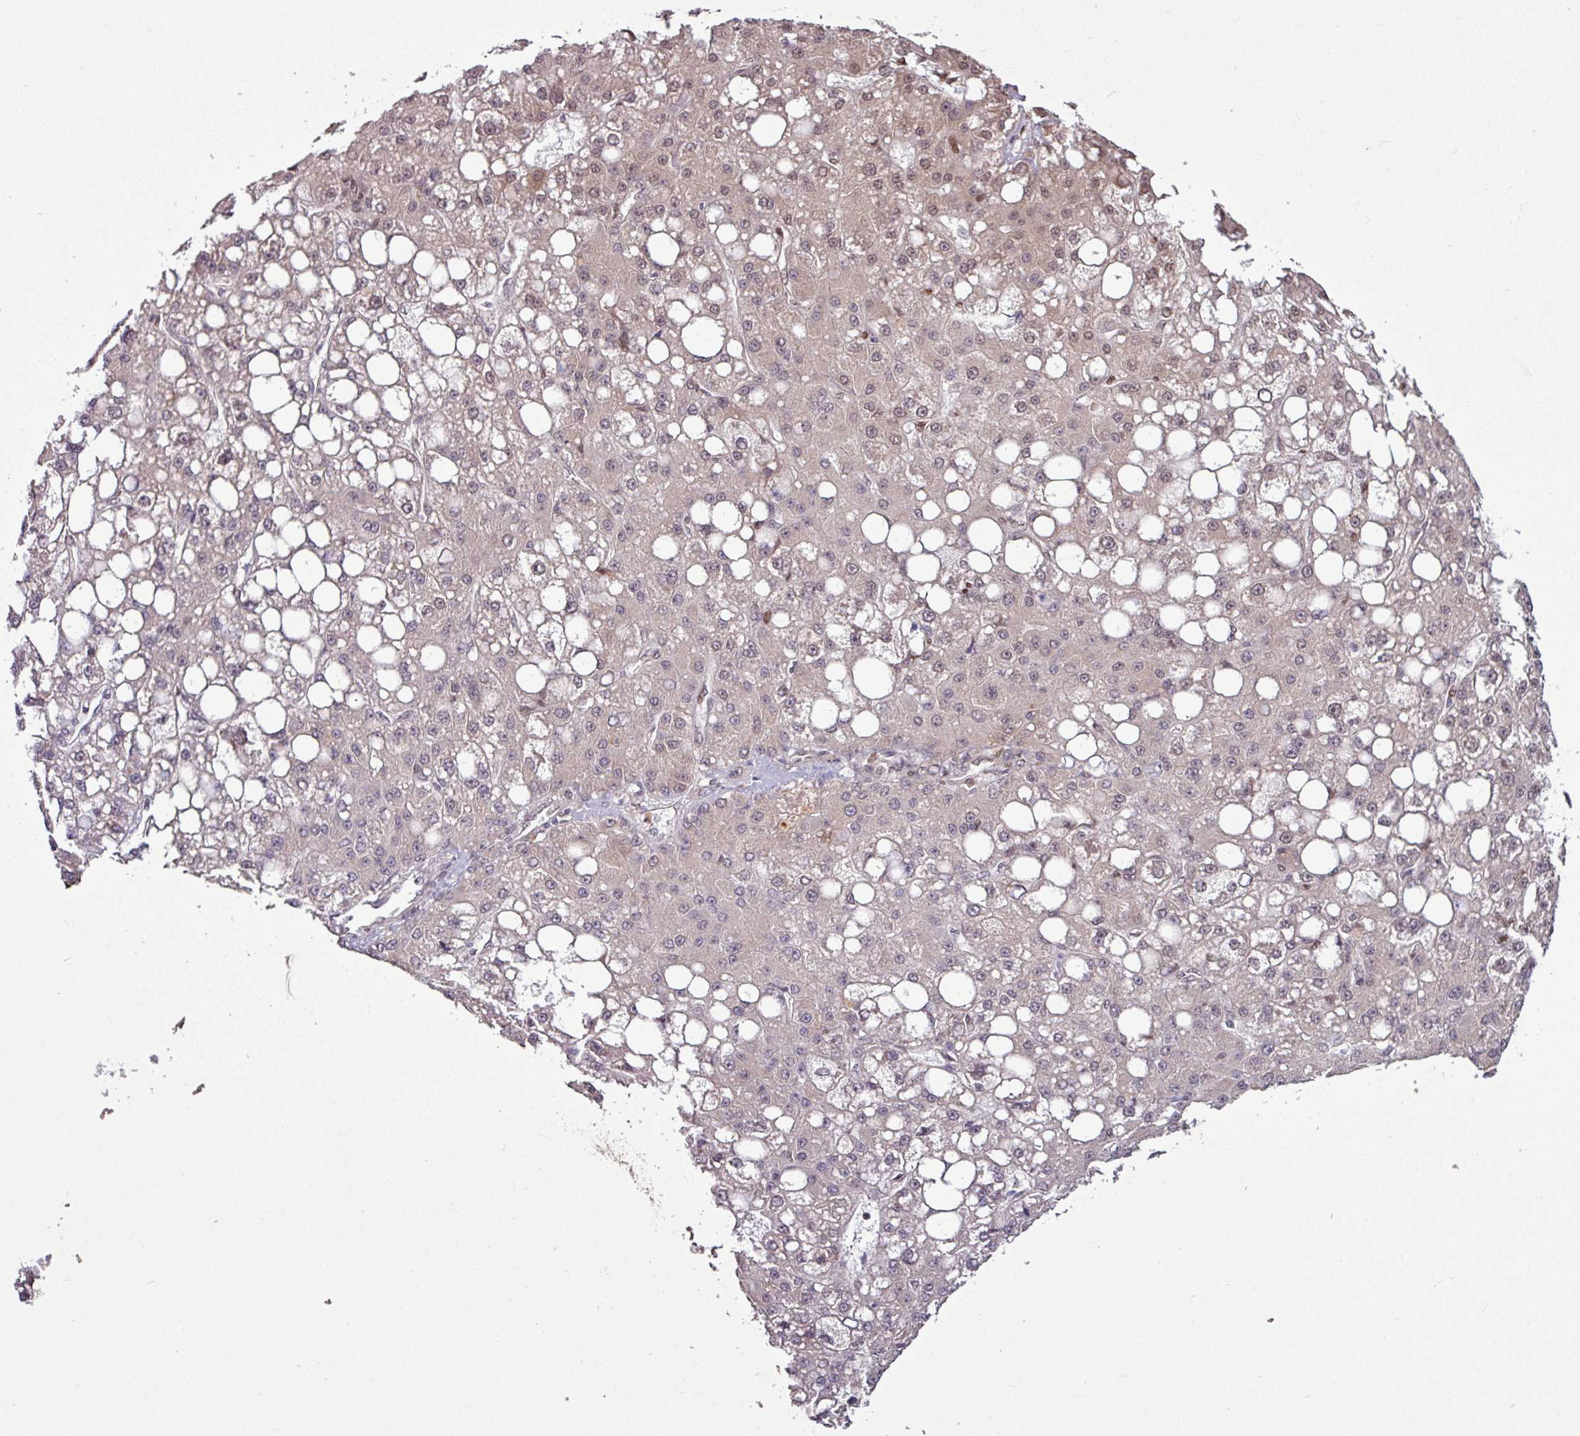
{"staining": {"intensity": "weak", "quantity": "<25%", "location": "nuclear"}, "tissue": "liver cancer", "cell_type": "Tumor cells", "image_type": "cancer", "snomed": [{"axis": "morphology", "description": "Carcinoma, Hepatocellular, NOS"}, {"axis": "topography", "description": "Liver"}], "caption": "Micrograph shows no protein staining in tumor cells of liver cancer (hepatocellular carcinoma) tissue.", "gene": "SKIC2", "patient": {"sex": "male", "age": 67}}